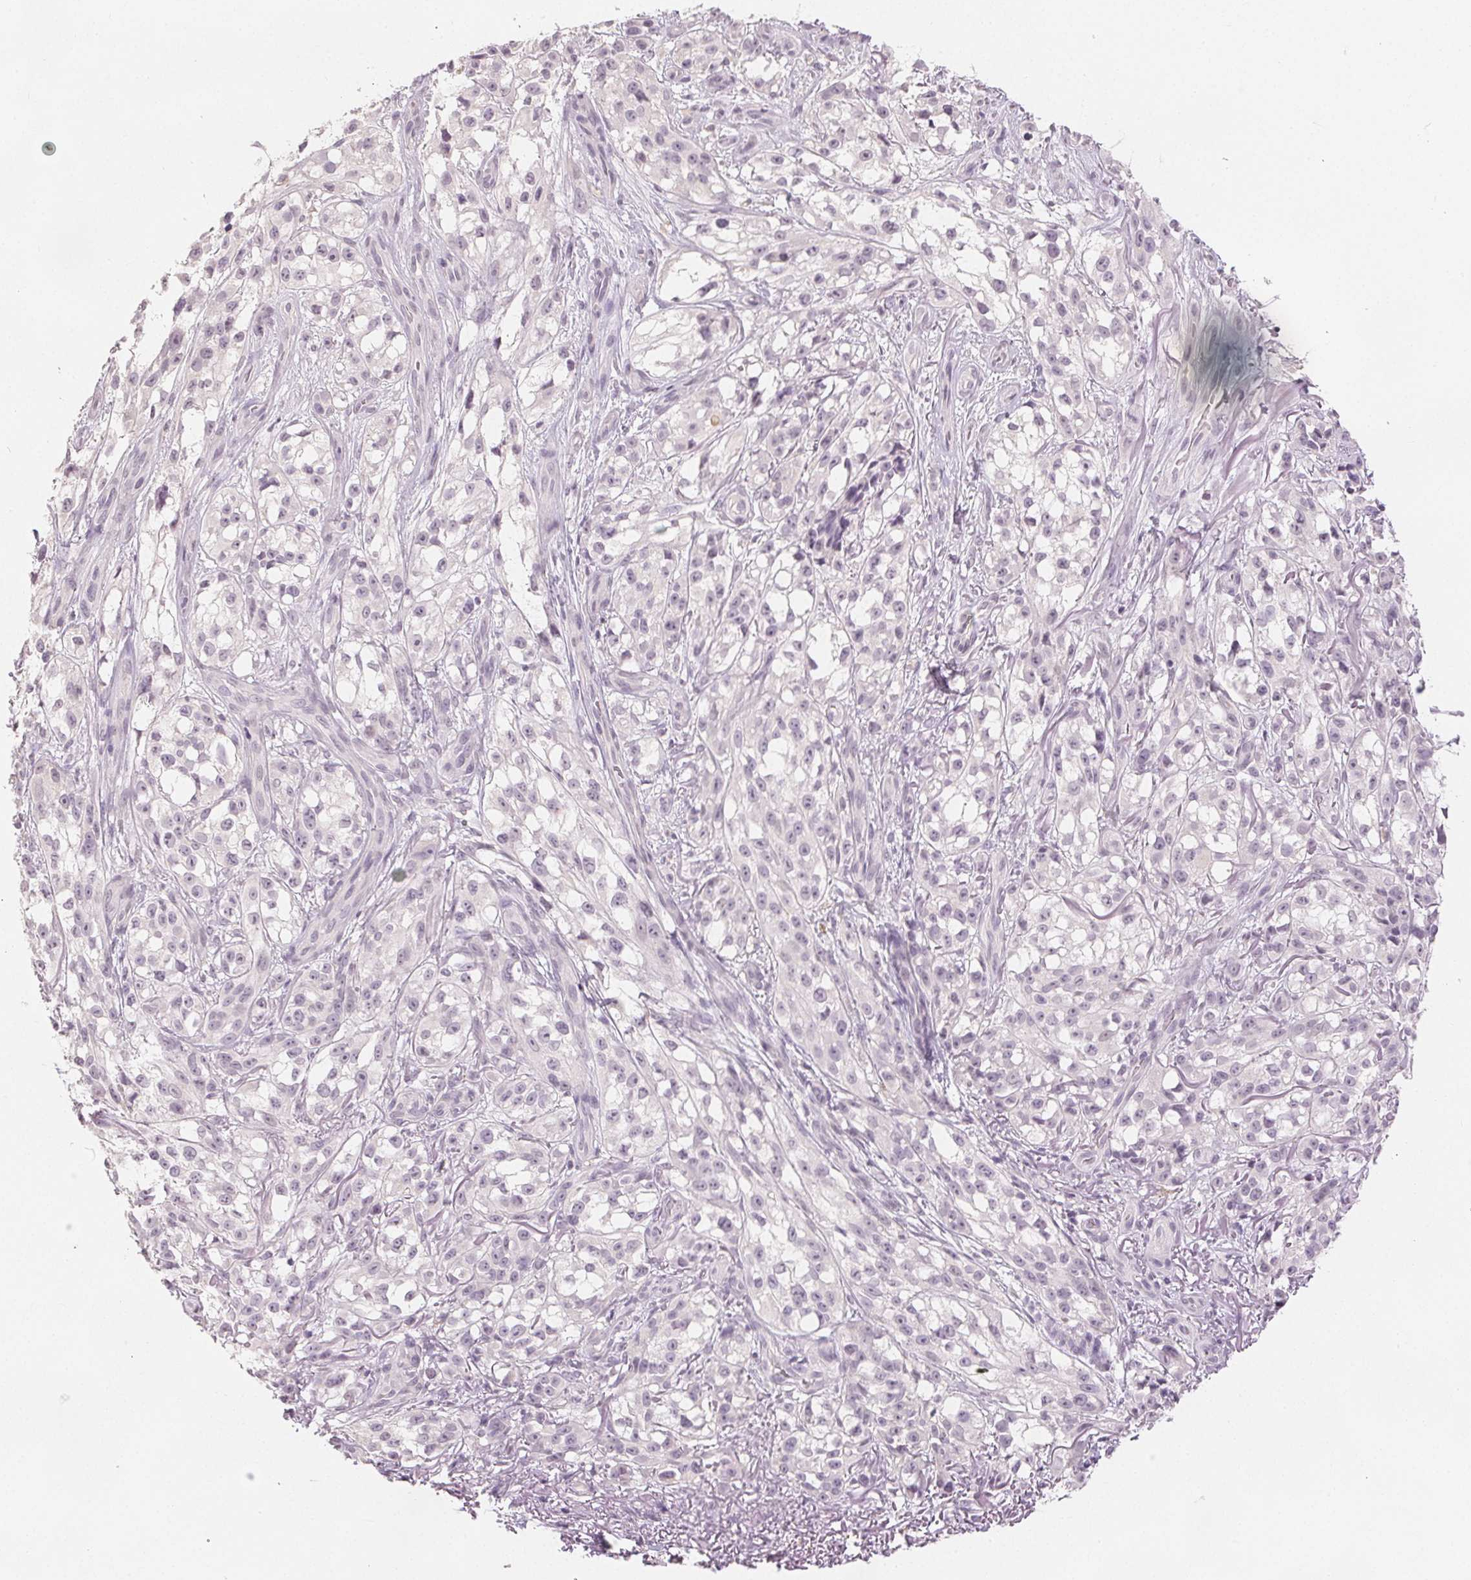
{"staining": {"intensity": "negative", "quantity": "none", "location": "none"}, "tissue": "melanoma", "cell_type": "Tumor cells", "image_type": "cancer", "snomed": [{"axis": "morphology", "description": "Malignant melanoma, NOS"}, {"axis": "topography", "description": "Skin"}], "caption": "The micrograph demonstrates no staining of tumor cells in malignant melanoma.", "gene": "SLC27A5", "patient": {"sex": "female", "age": 85}}